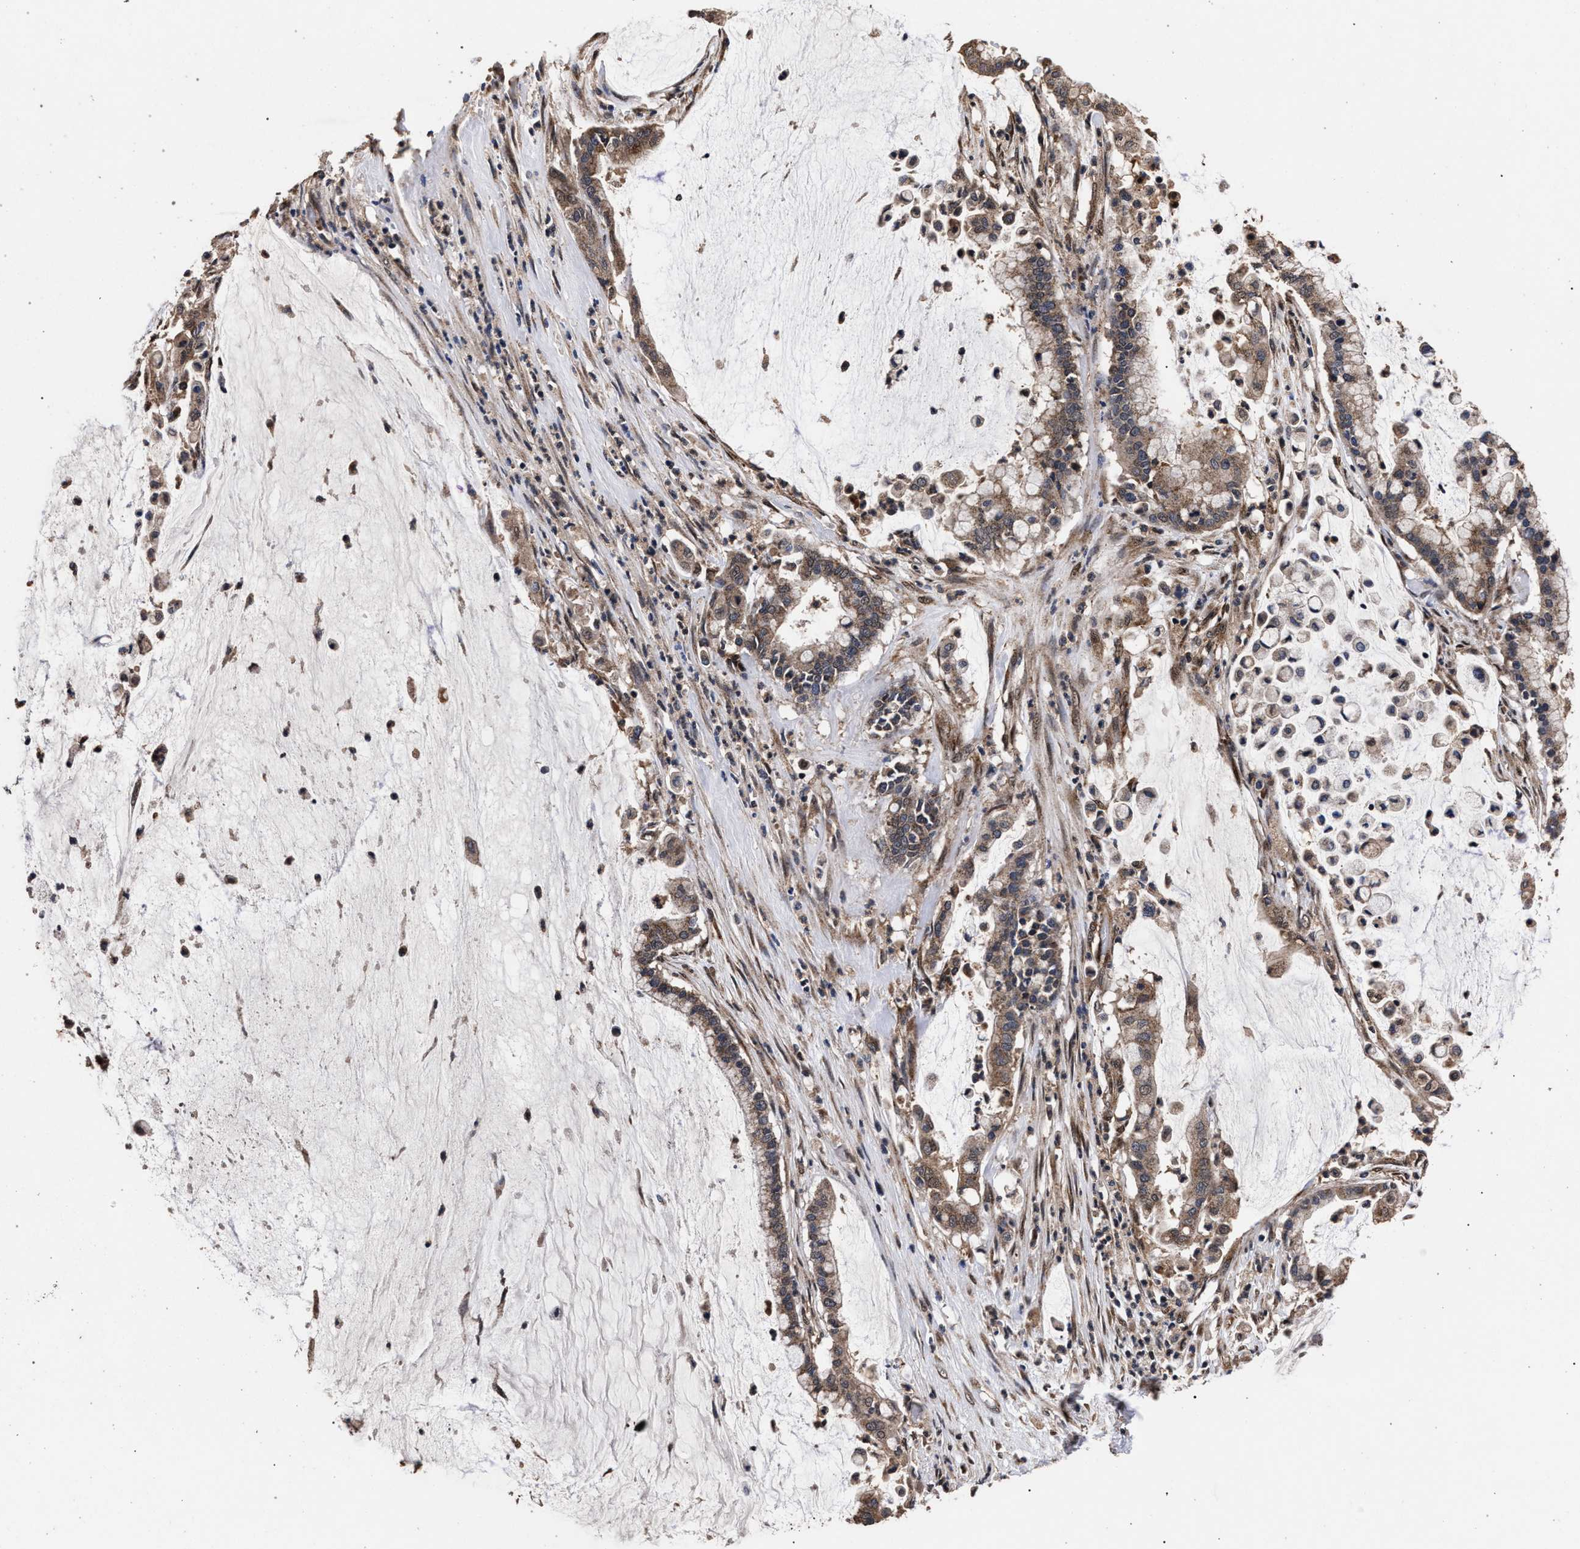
{"staining": {"intensity": "moderate", "quantity": ">75%", "location": "cytoplasmic/membranous"}, "tissue": "pancreatic cancer", "cell_type": "Tumor cells", "image_type": "cancer", "snomed": [{"axis": "morphology", "description": "Adenocarcinoma, NOS"}, {"axis": "topography", "description": "Pancreas"}], "caption": "A micrograph showing moderate cytoplasmic/membranous positivity in approximately >75% of tumor cells in pancreatic cancer (adenocarcinoma), as visualized by brown immunohistochemical staining.", "gene": "ACOX1", "patient": {"sex": "male", "age": 41}}